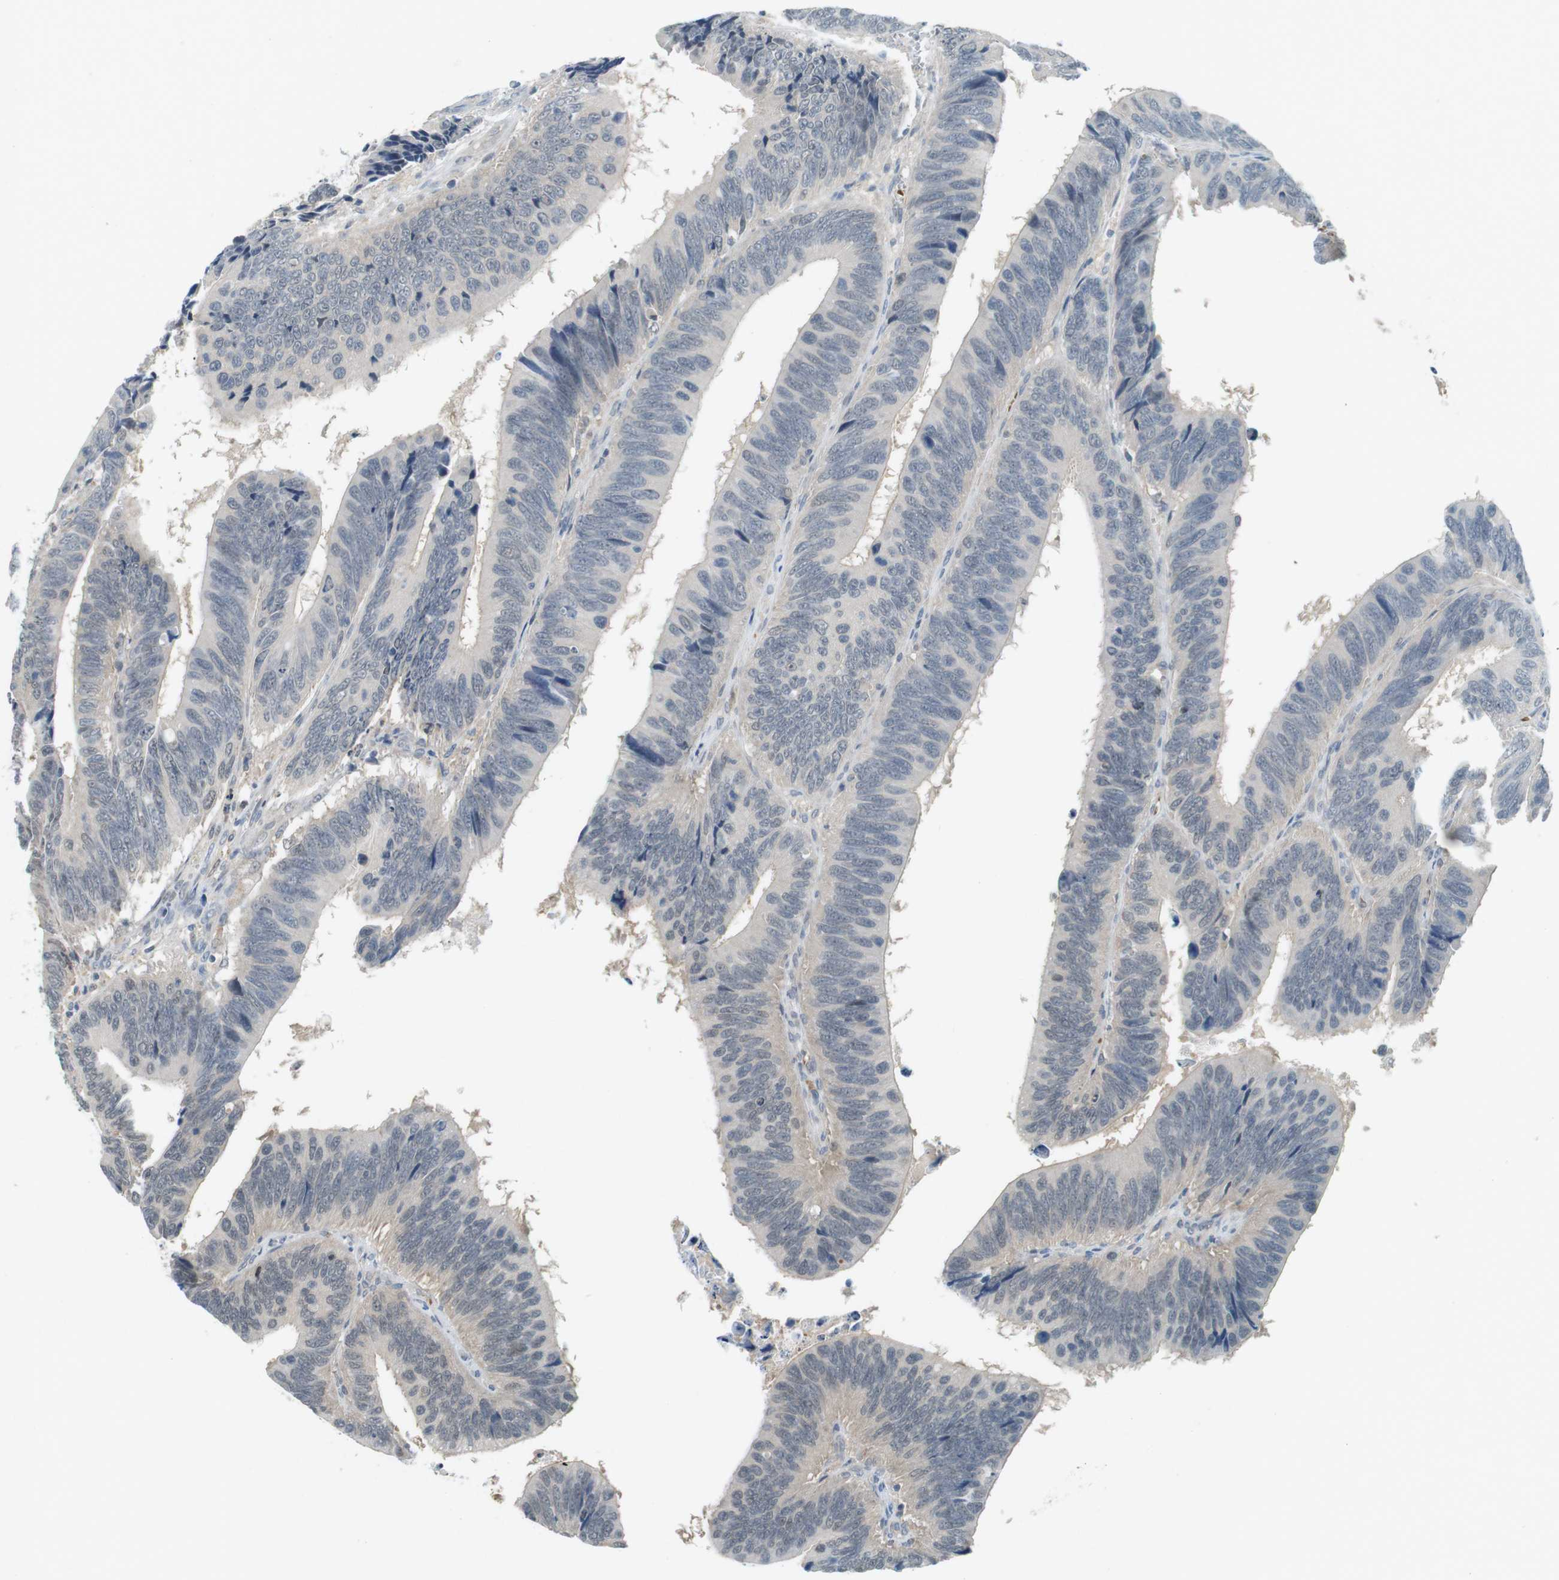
{"staining": {"intensity": "negative", "quantity": "none", "location": "none"}, "tissue": "colorectal cancer", "cell_type": "Tumor cells", "image_type": "cancer", "snomed": [{"axis": "morphology", "description": "Adenocarcinoma, NOS"}, {"axis": "topography", "description": "Colon"}], "caption": "Protein analysis of colorectal cancer (adenocarcinoma) shows no significant expression in tumor cells. (Brightfield microscopy of DAB (3,3'-diaminobenzidine) IHC at high magnification).", "gene": "CDK14", "patient": {"sex": "male", "age": 72}}